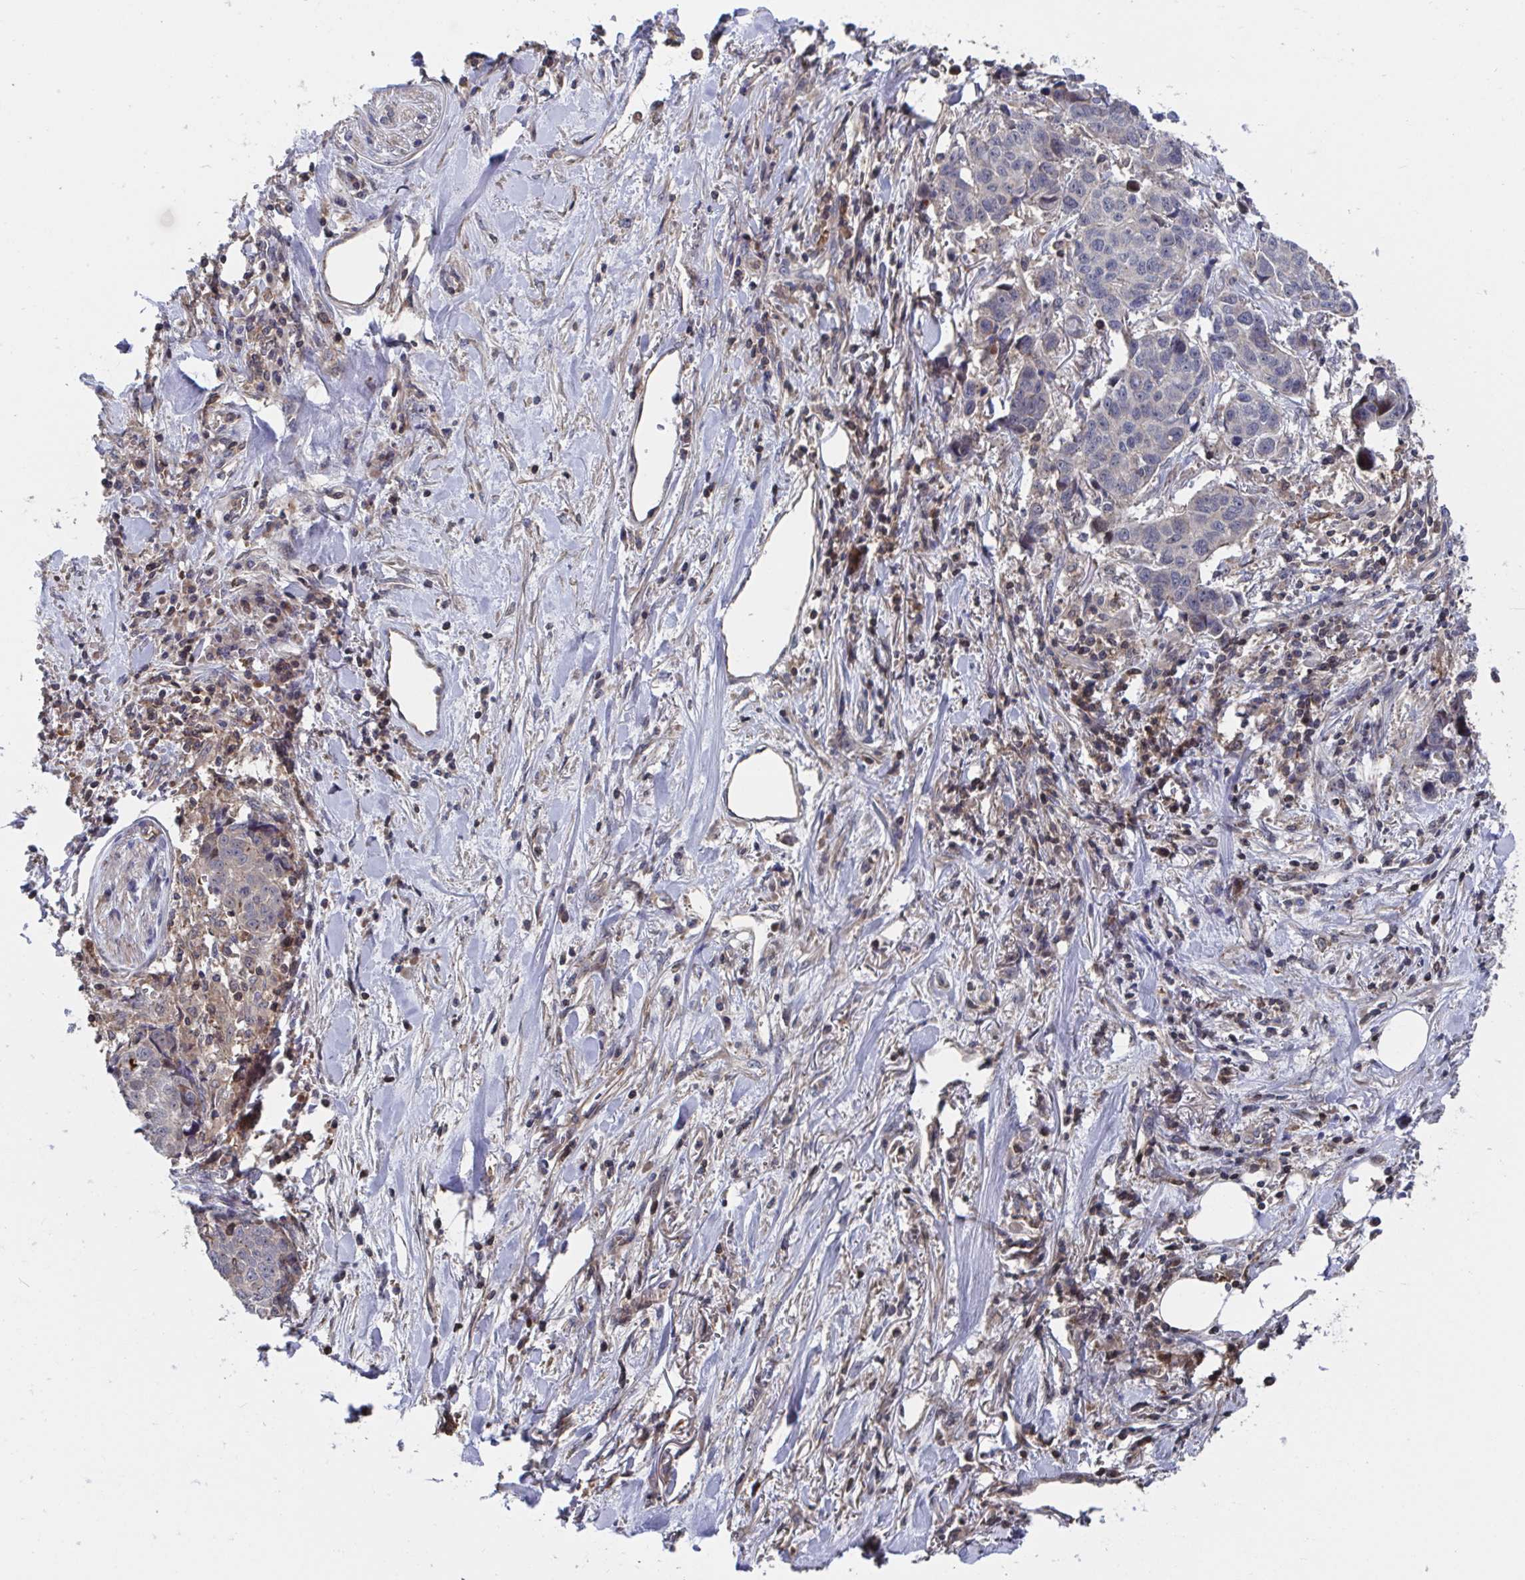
{"staining": {"intensity": "negative", "quantity": "none", "location": "none"}, "tissue": "lung cancer", "cell_type": "Tumor cells", "image_type": "cancer", "snomed": [{"axis": "morphology", "description": "Squamous cell carcinoma, NOS"}, {"axis": "topography", "description": "Lymph node"}, {"axis": "topography", "description": "Lung"}], "caption": "Immunohistochemistry photomicrograph of human squamous cell carcinoma (lung) stained for a protein (brown), which exhibits no positivity in tumor cells.", "gene": "DHRS12", "patient": {"sex": "male", "age": 61}}